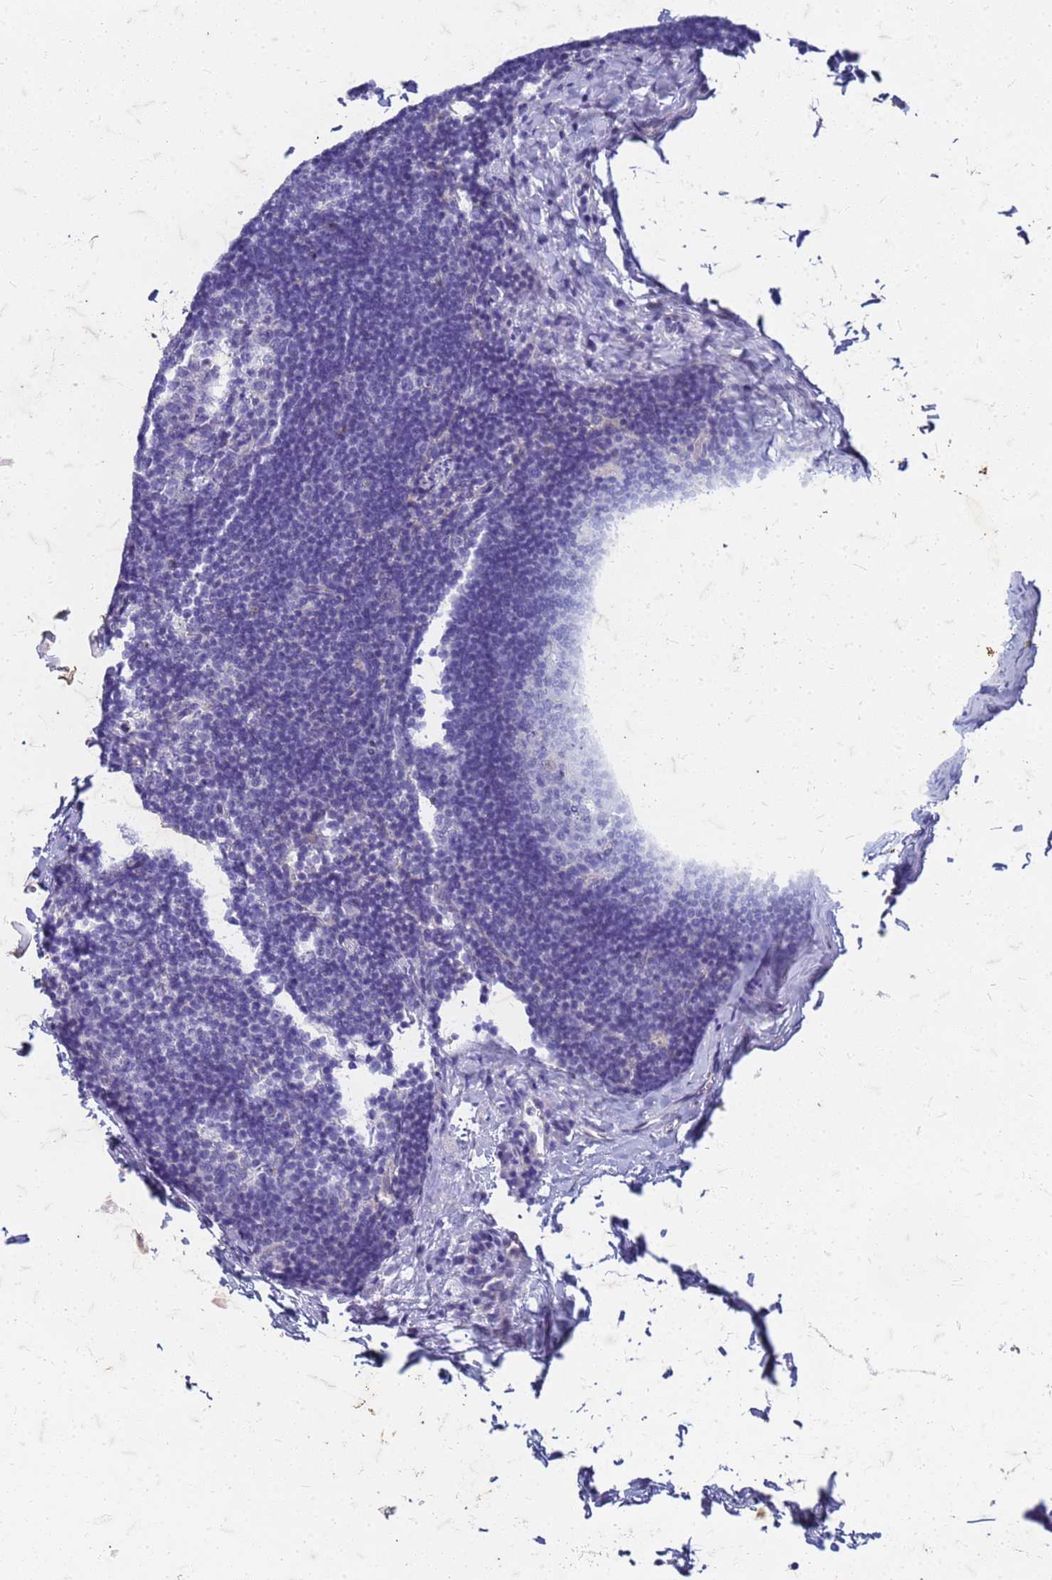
{"staining": {"intensity": "negative", "quantity": "none", "location": "none"}, "tissue": "lymph node", "cell_type": "Germinal center cells", "image_type": "normal", "snomed": [{"axis": "morphology", "description": "Normal tissue, NOS"}, {"axis": "topography", "description": "Lymph node"}], "caption": "High magnification brightfield microscopy of benign lymph node stained with DAB (brown) and counterstained with hematoxylin (blue): germinal center cells show no significant staining. The staining is performed using DAB (3,3'-diaminobenzidine) brown chromogen with nuclei counter-stained in using hematoxylin.", "gene": "TRIM64B", "patient": {"sex": "female", "age": 22}}